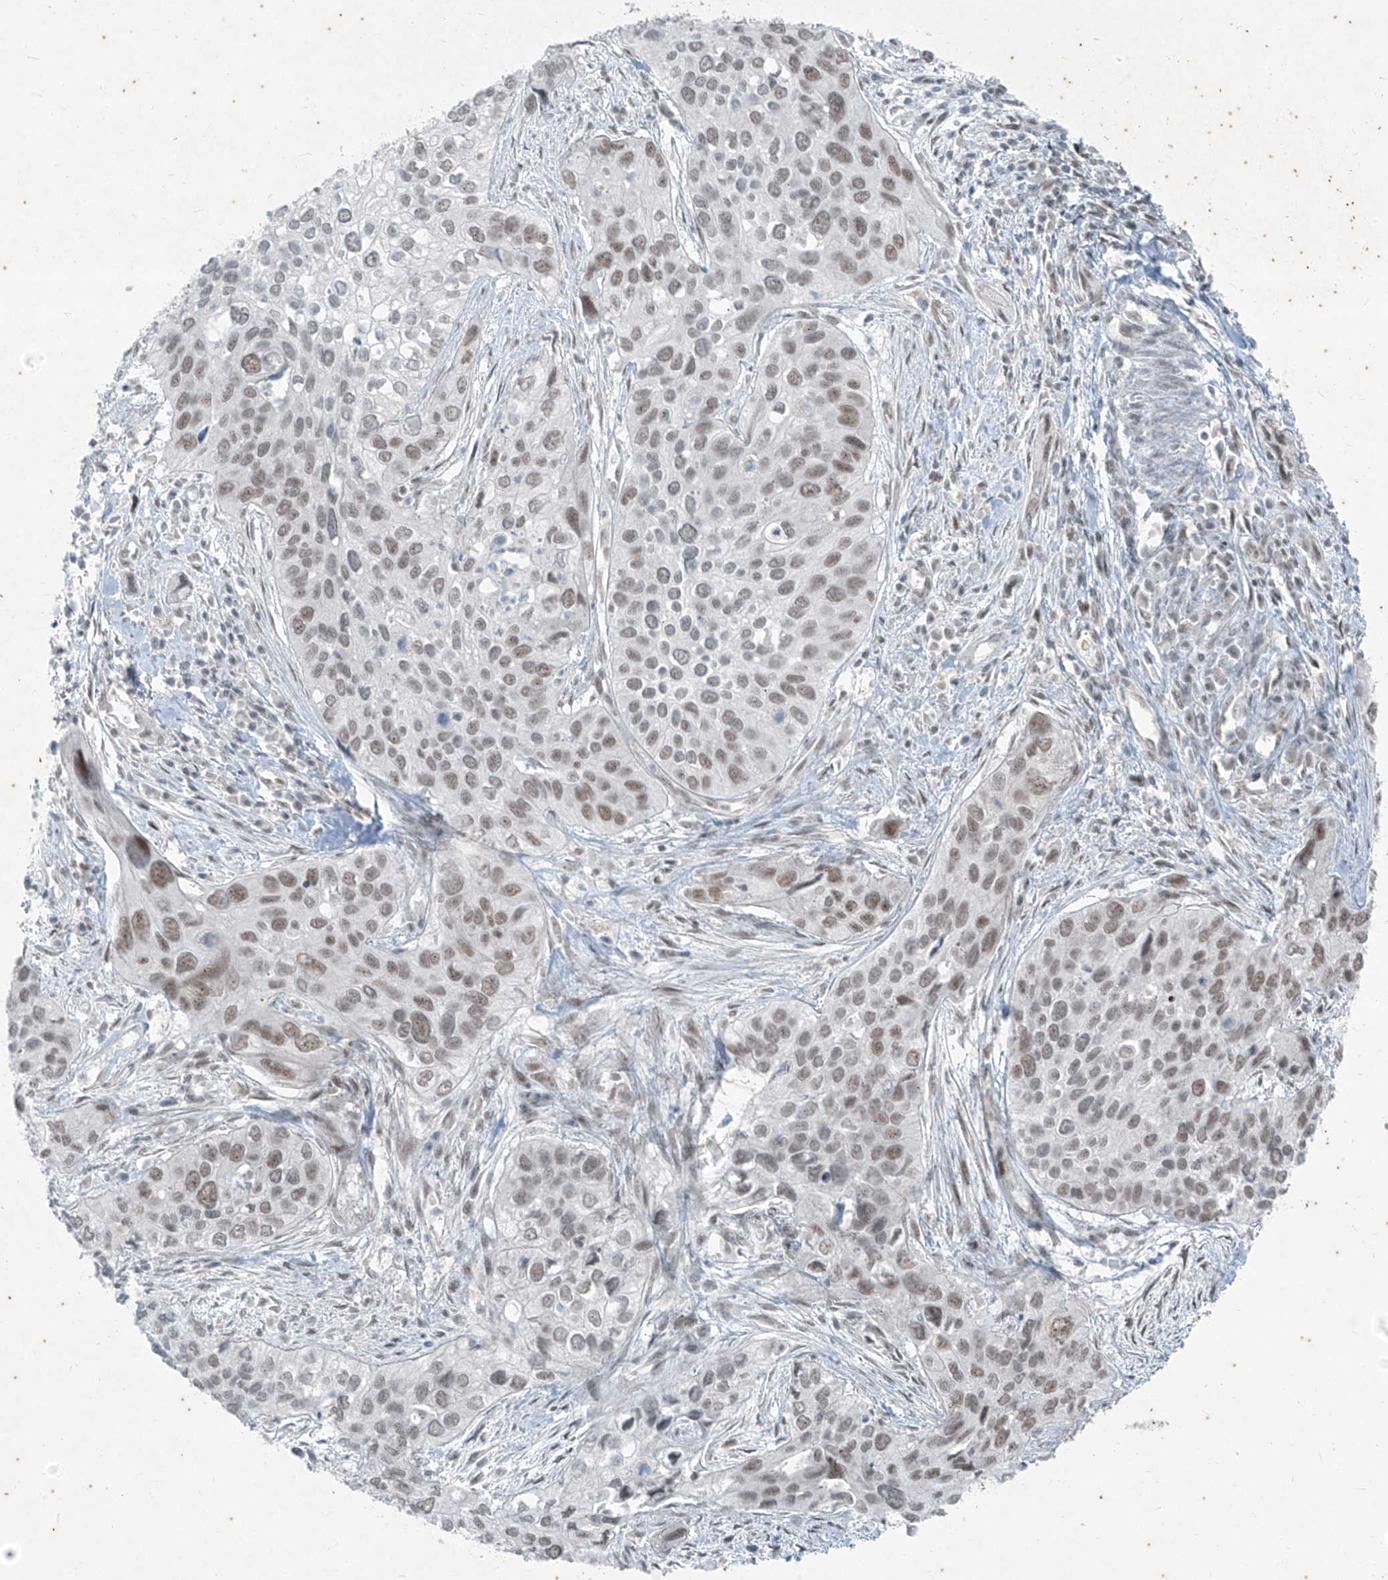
{"staining": {"intensity": "moderate", "quantity": "25%-75%", "location": "nuclear"}, "tissue": "cervical cancer", "cell_type": "Tumor cells", "image_type": "cancer", "snomed": [{"axis": "morphology", "description": "Squamous cell carcinoma, NOS"}, {"axis": "topography", "description": "Cervix"}], "caption": "Brown immunohistochemical staining in cervical squamous cell carcinoma shows moderate nuclear staining in approximately 25%-75% of tumor cells.", "gene": "ZNF354B", "patient": {"sex": "female", "age": 55}}